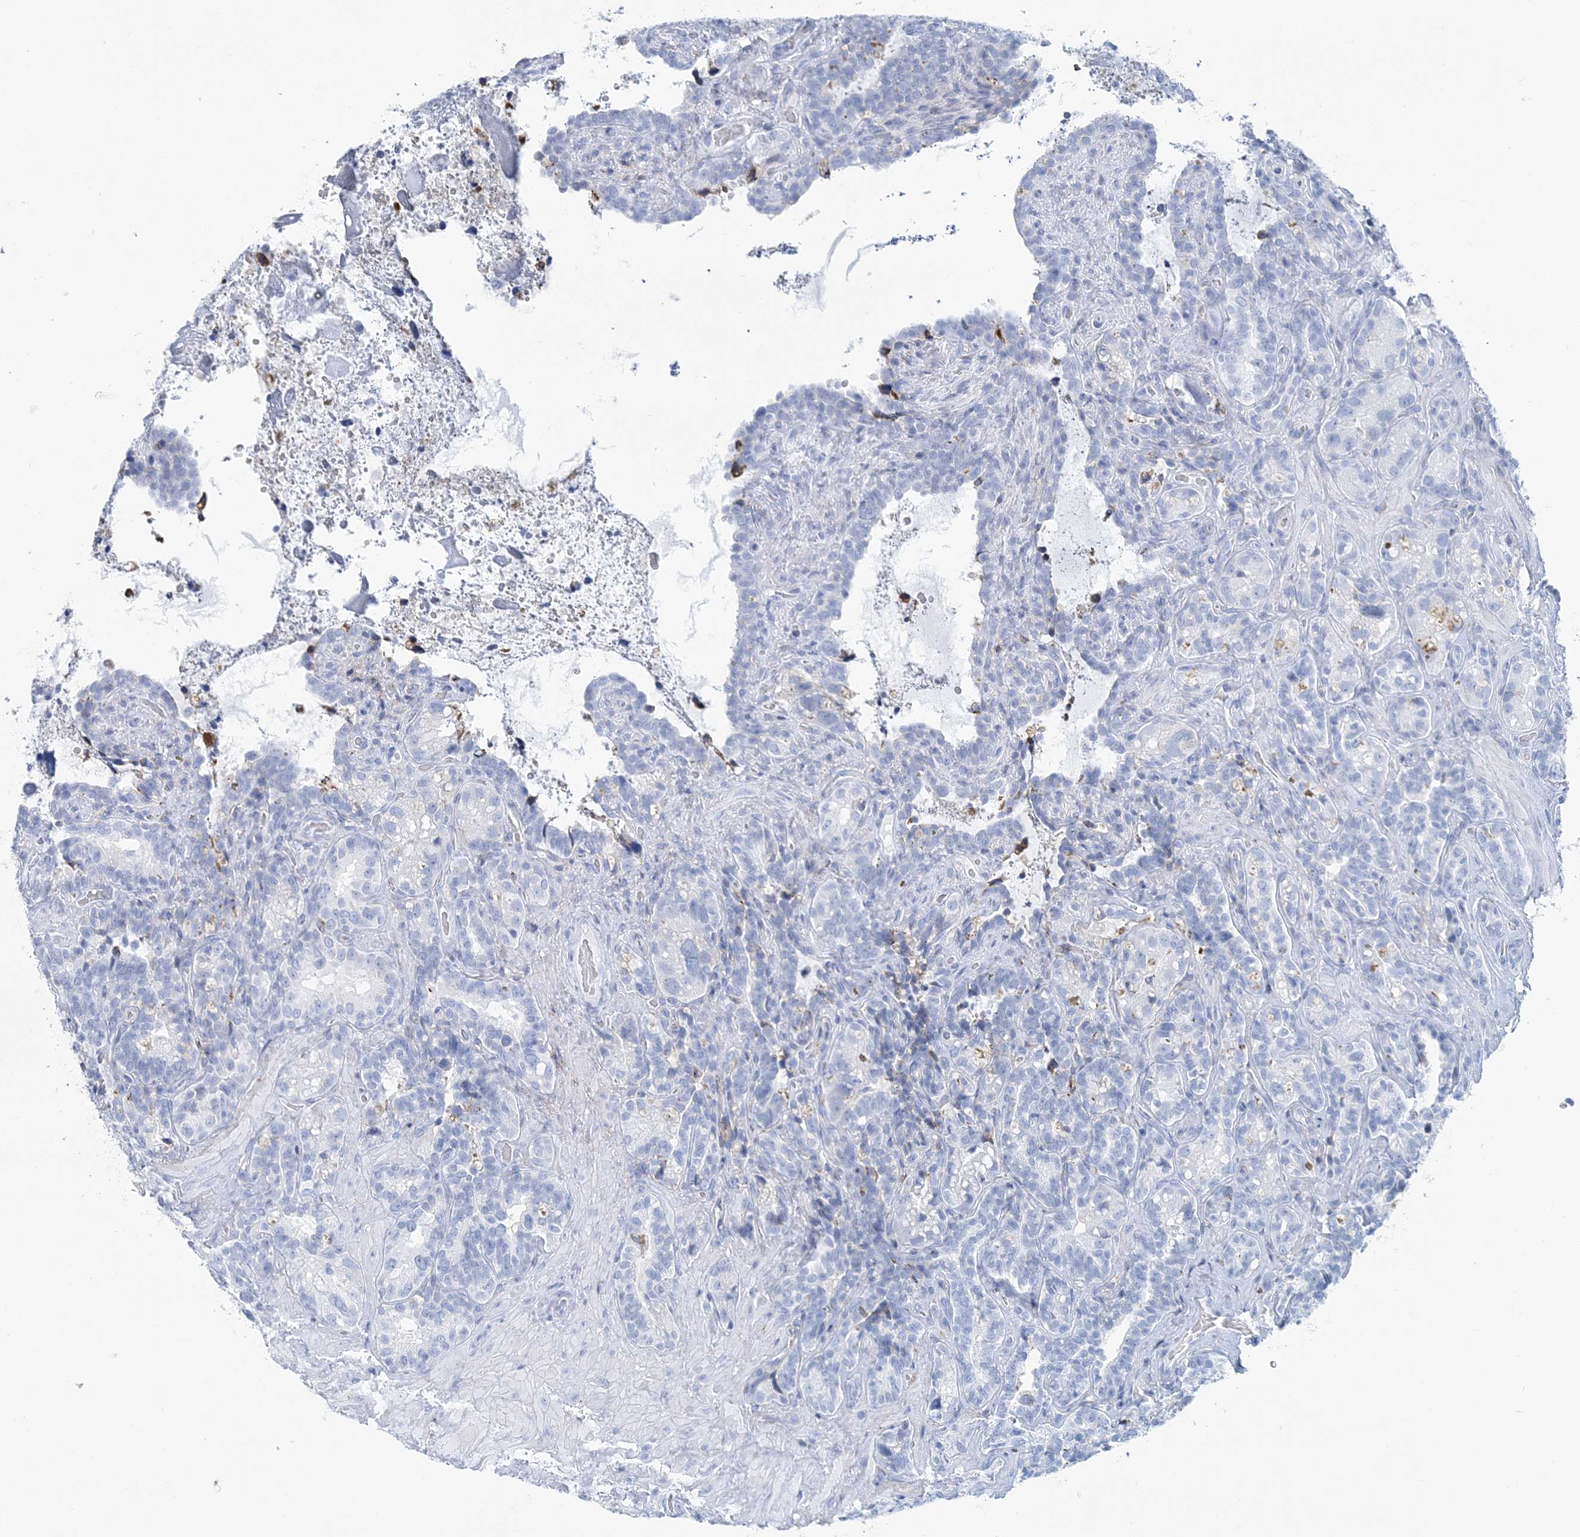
{"staining": {"intensity": "negative", "quantity": "none", "location": "none"}, "tissue": "seminal vesicle", "cell_type": "Glandular cells", "image_type": "normal", "snomed": [{"axis": "morphology", "description": "Normal tissue, NOS"}, {"axis": "topography", "description": "Seminal veicle"}, {"axis": "topography", "description": "Peripheral nerve tissue"}], "caption": "Histopathology image shows no significant protein positivity in glandular cells of benign seminal vesicle.", "gene": "NKX6", "patient": {"sex": "male", "age": 67}}